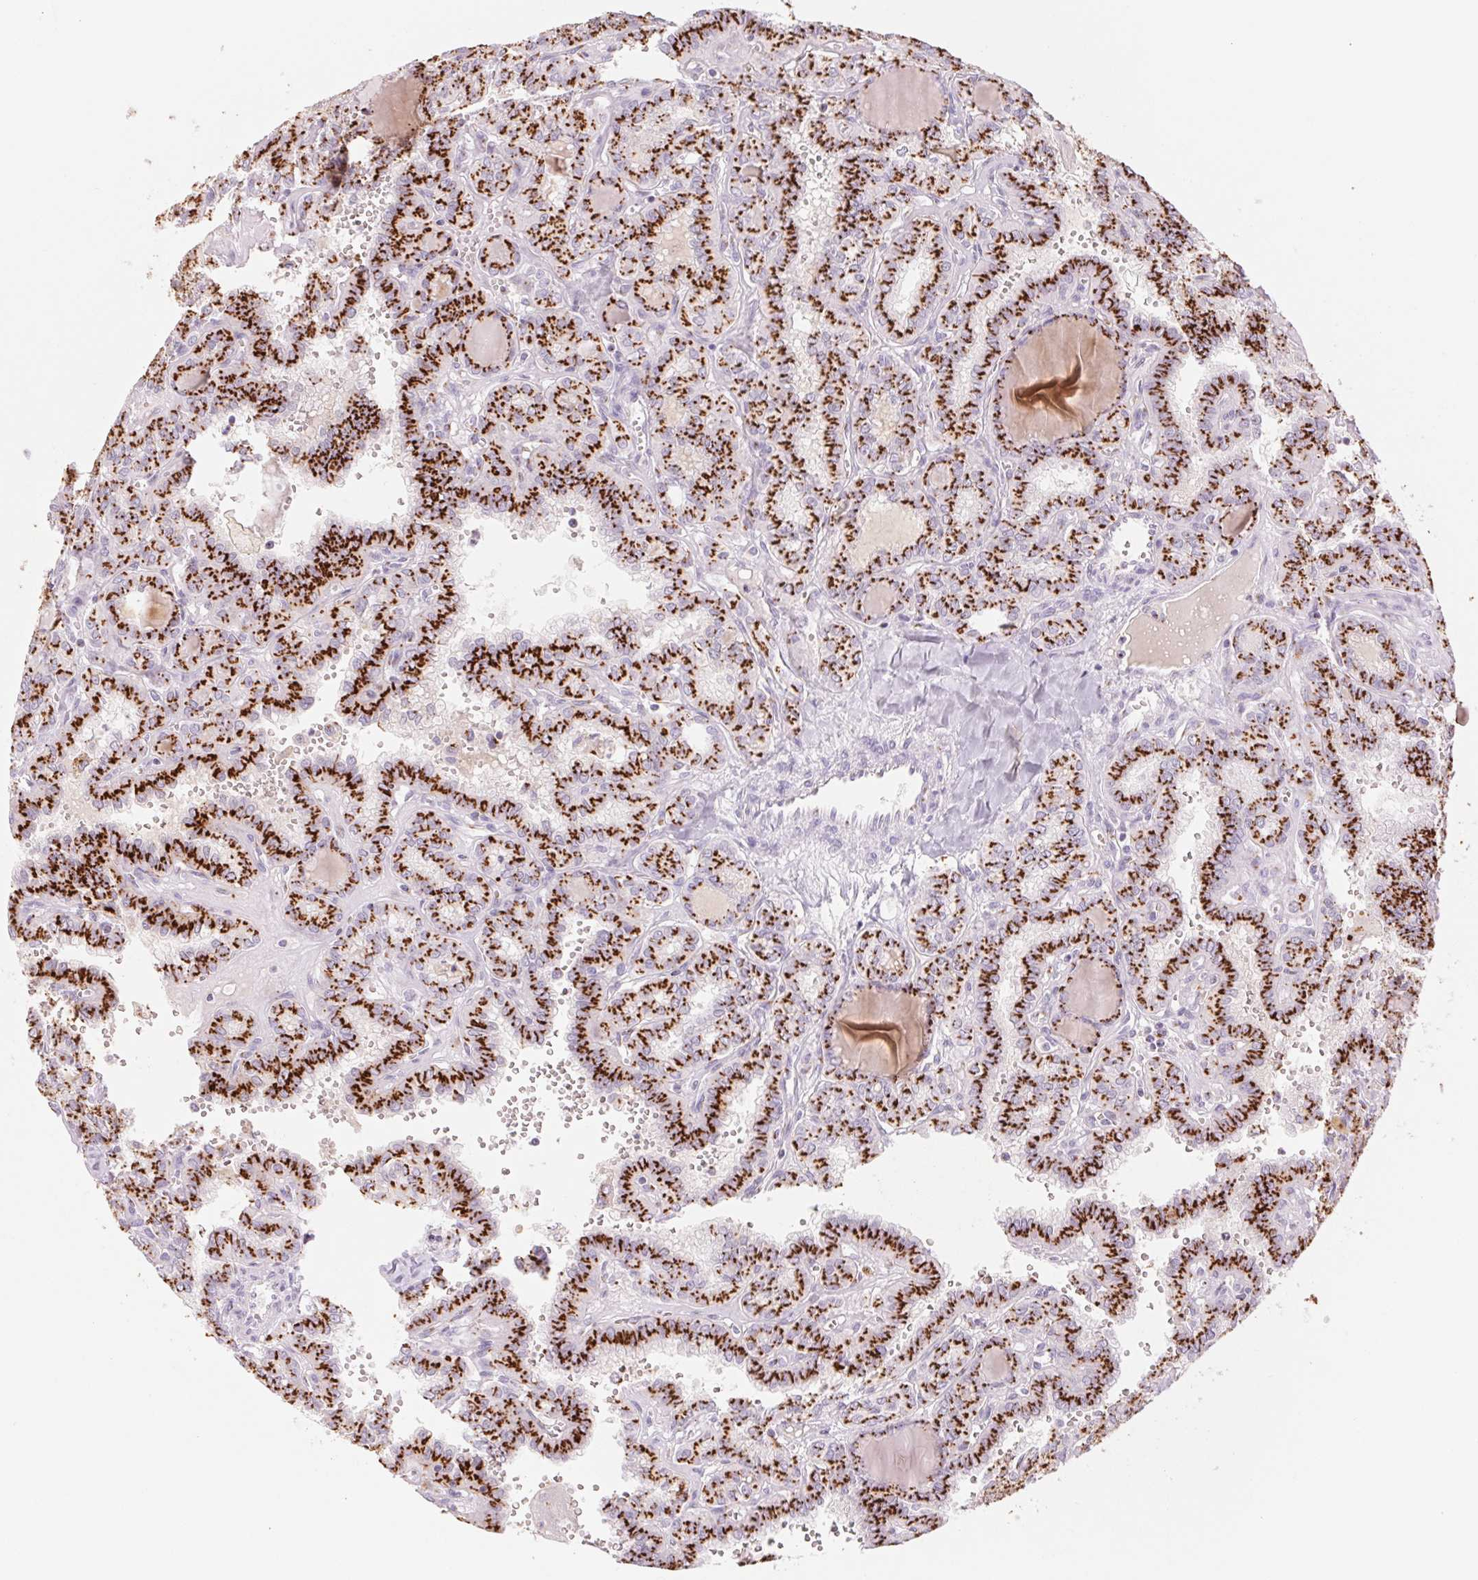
{"staining": {"intensity": "strong", "quantity": ">75%", "location": "cytoplasmic/membranous"}, "tissue": "thyroid cancer", "cell_type": "Tumor cells", "image_type": "cancer", "snomed": [{"axis": "morphology", "description": "Papillary adenocarcinoma, NOS"}, {"axis": "topography", "description": "Thyroid gland"}], "caption": "Immunohistochemistry image of neoplastic tissue: thyroid cancer stained using immunohistochemistry displays high levels of strong protein expression localized specifically in the cytoplasmic/membranous of tumor cells, appearing as a cytoplasmic/membranous brown color.", "gene": "GALNT7", "patient": {"sex": "female", "age": 41}}